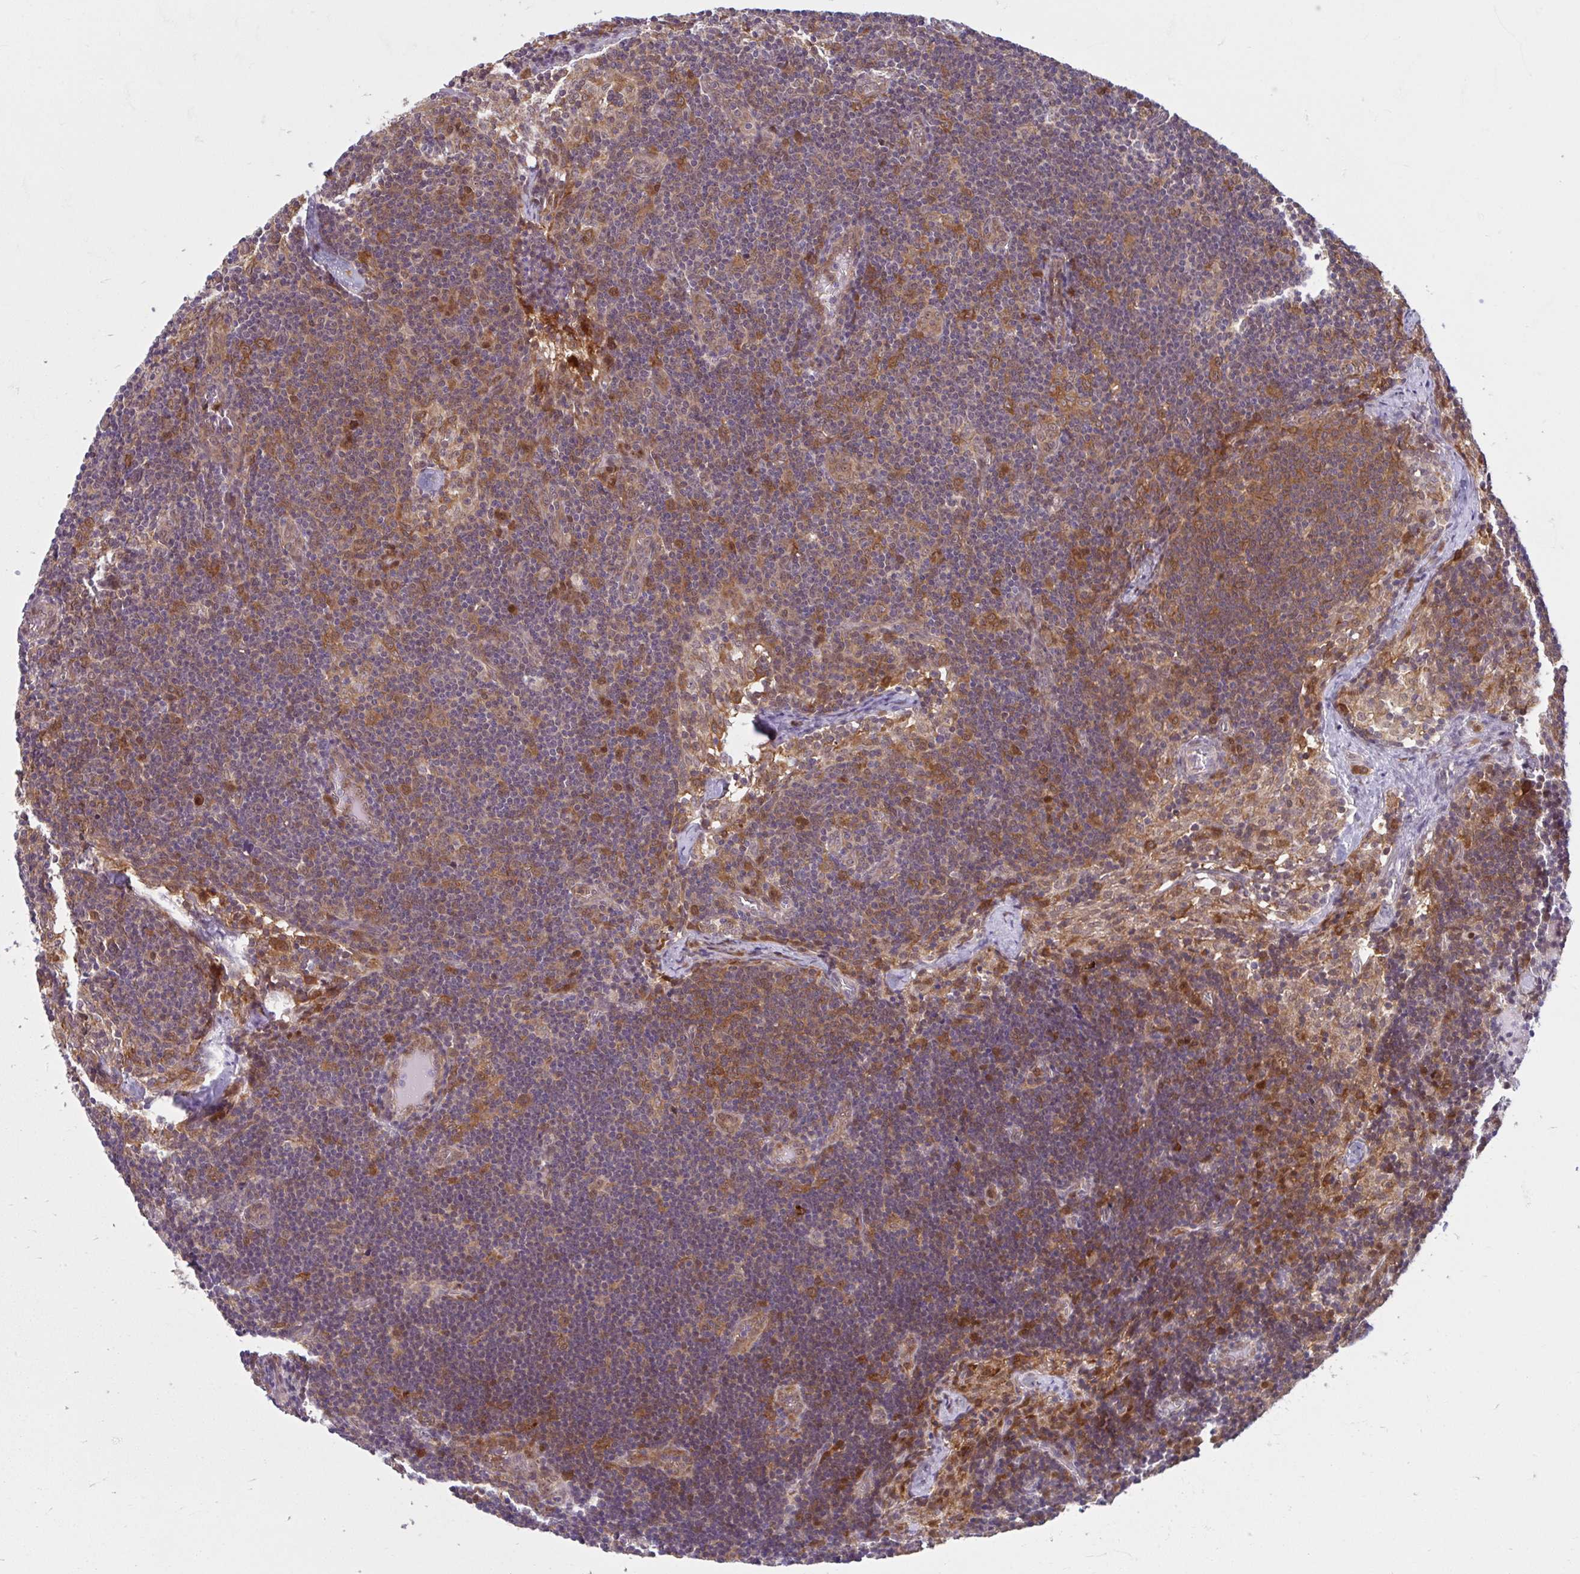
{"staining": {"intensity": "weak", "quantity": "<25%", "location": "cytoplasmic/membranous"}, "tissue": "lymph node", "cell_type": "Germinal center cells", "image_type": "normal", "snomed": [{"axis": "morphology", "description": "Normal tissue, NOS"}, {"axis": "topography", "description": "Lymph node"}], "caption": "The image exhibits no significant expression in germinal center cells of lymph node.", "gene": "HMBS", "patient": {"sex": "female", "age": 31}}